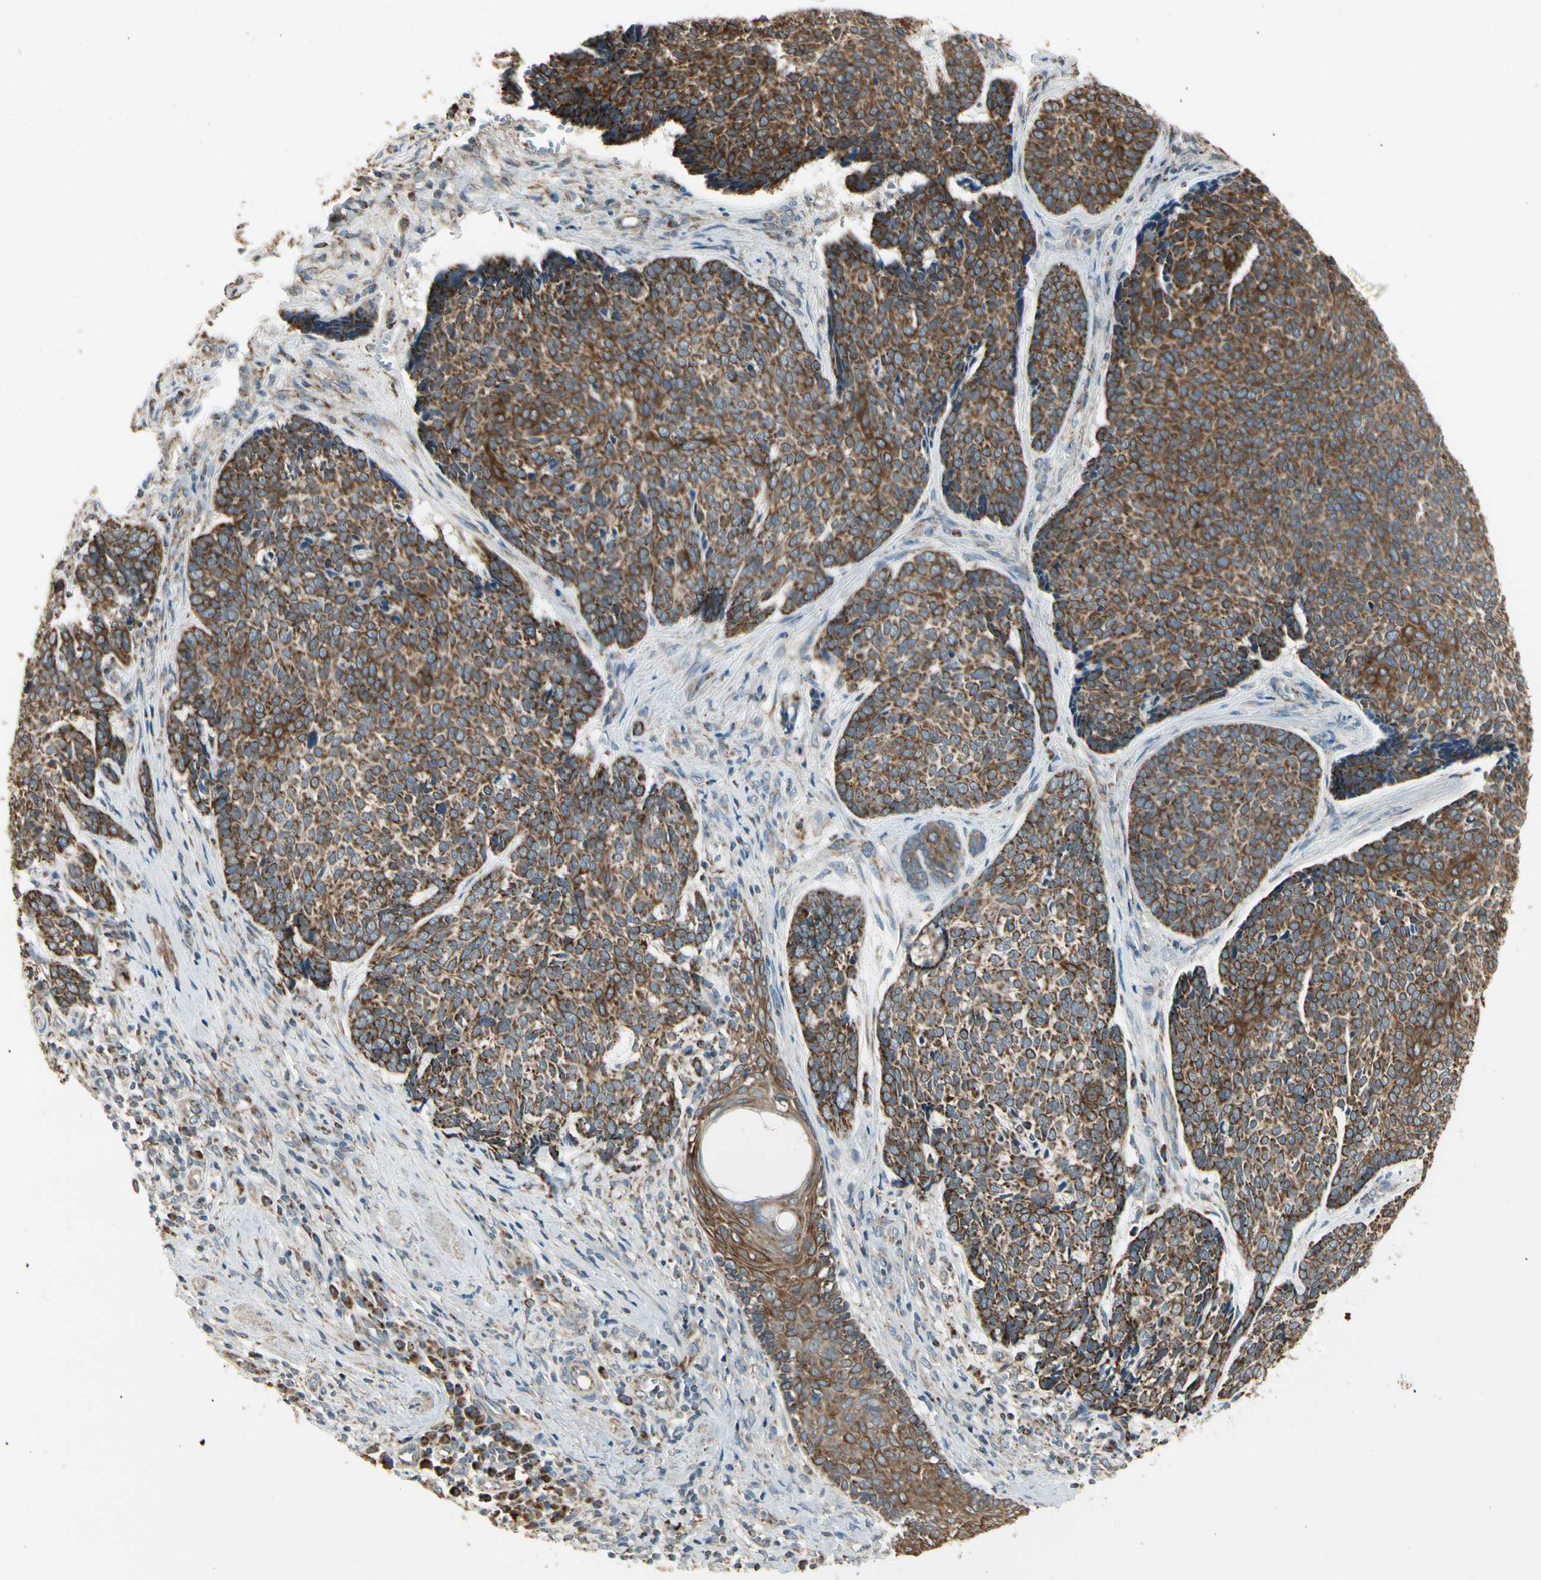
{"staining": {"intensity": "strong", "quantity": ">75%", "location": "cytoplasmic/membranous"}, "tissue": "skin cancer", "cell_type": "Tumor cells", "image_type": "cancer", "snomed": [{"axis": "morphology", "description": "Basal cell carcinoma"}, {"axis": "topography", "description": "Skin"}], "caption": "Brown immunohistochemical staining in basal cell carcinoma (skin) reveals strong cytoplasmic/membranous positivity in approximately >75% of tumor cells. (Brightfield microscopy of DAB IHC at high magnification).", "gene": "EPHB3", "patient": {"sex": "male", "age": 84}}